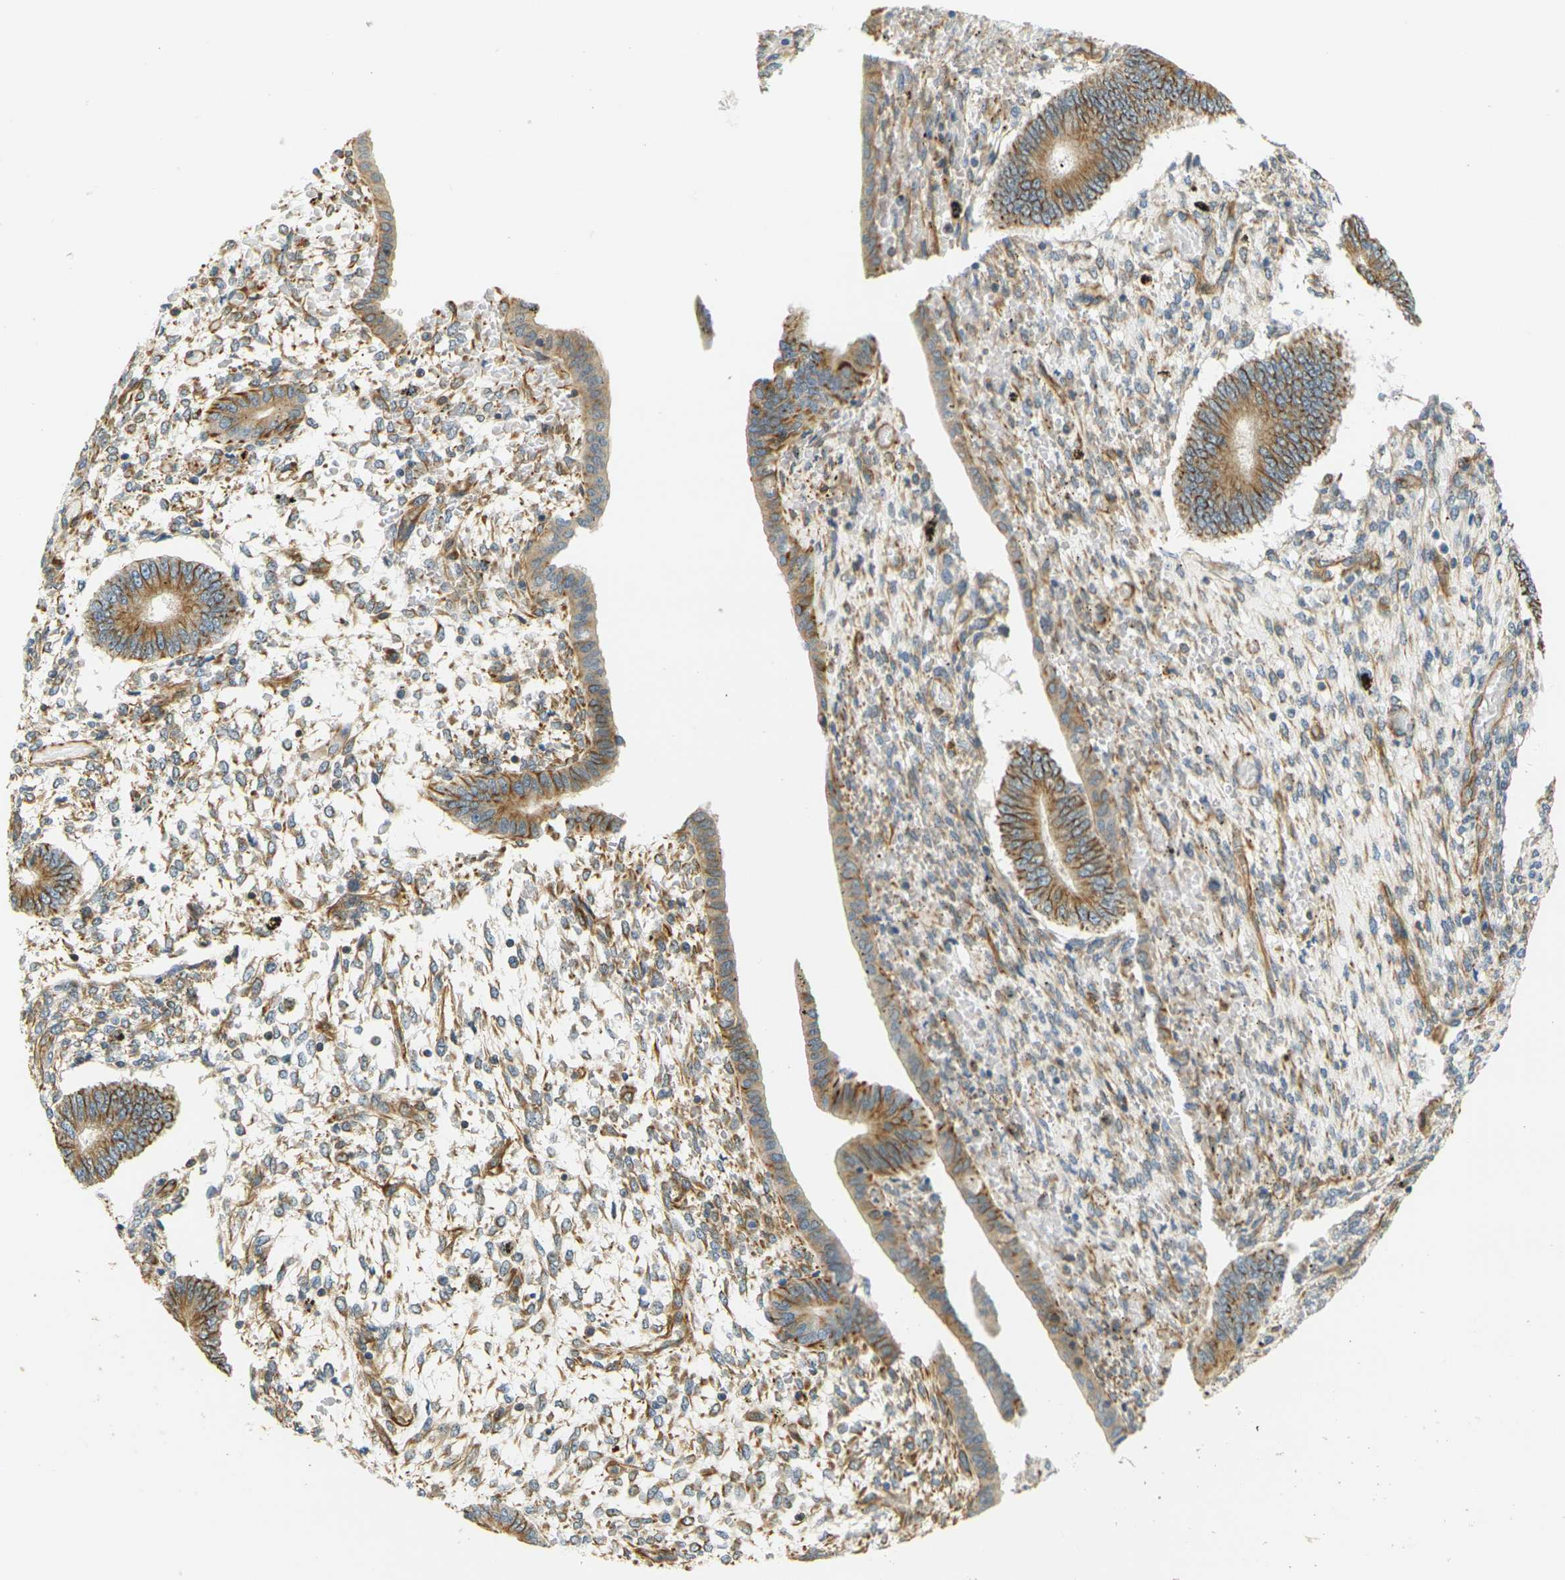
{"staining": {"intensity": "moderate", "quantity": "25%-75%", "location": "cytoplasmic/membranous"}, "tissue": "endometrium", "cell_type": "Cells in endometrial stroma", "image_type": "normal", "snomed": [{"axis": "morphology", "description": "Normal tissue, NOS"}, {"axis": "topography", "description": "Endometrium"}], "caption": "Moderate cytoplasmic/membranous expression for a protein is appreciated in about 25%-75% of cells in endometrial stroma of normal endometrium using immunohistochemistry (IHC).", "gene": "CYTH3", "patient": {"sex": "female", "age": 42}}